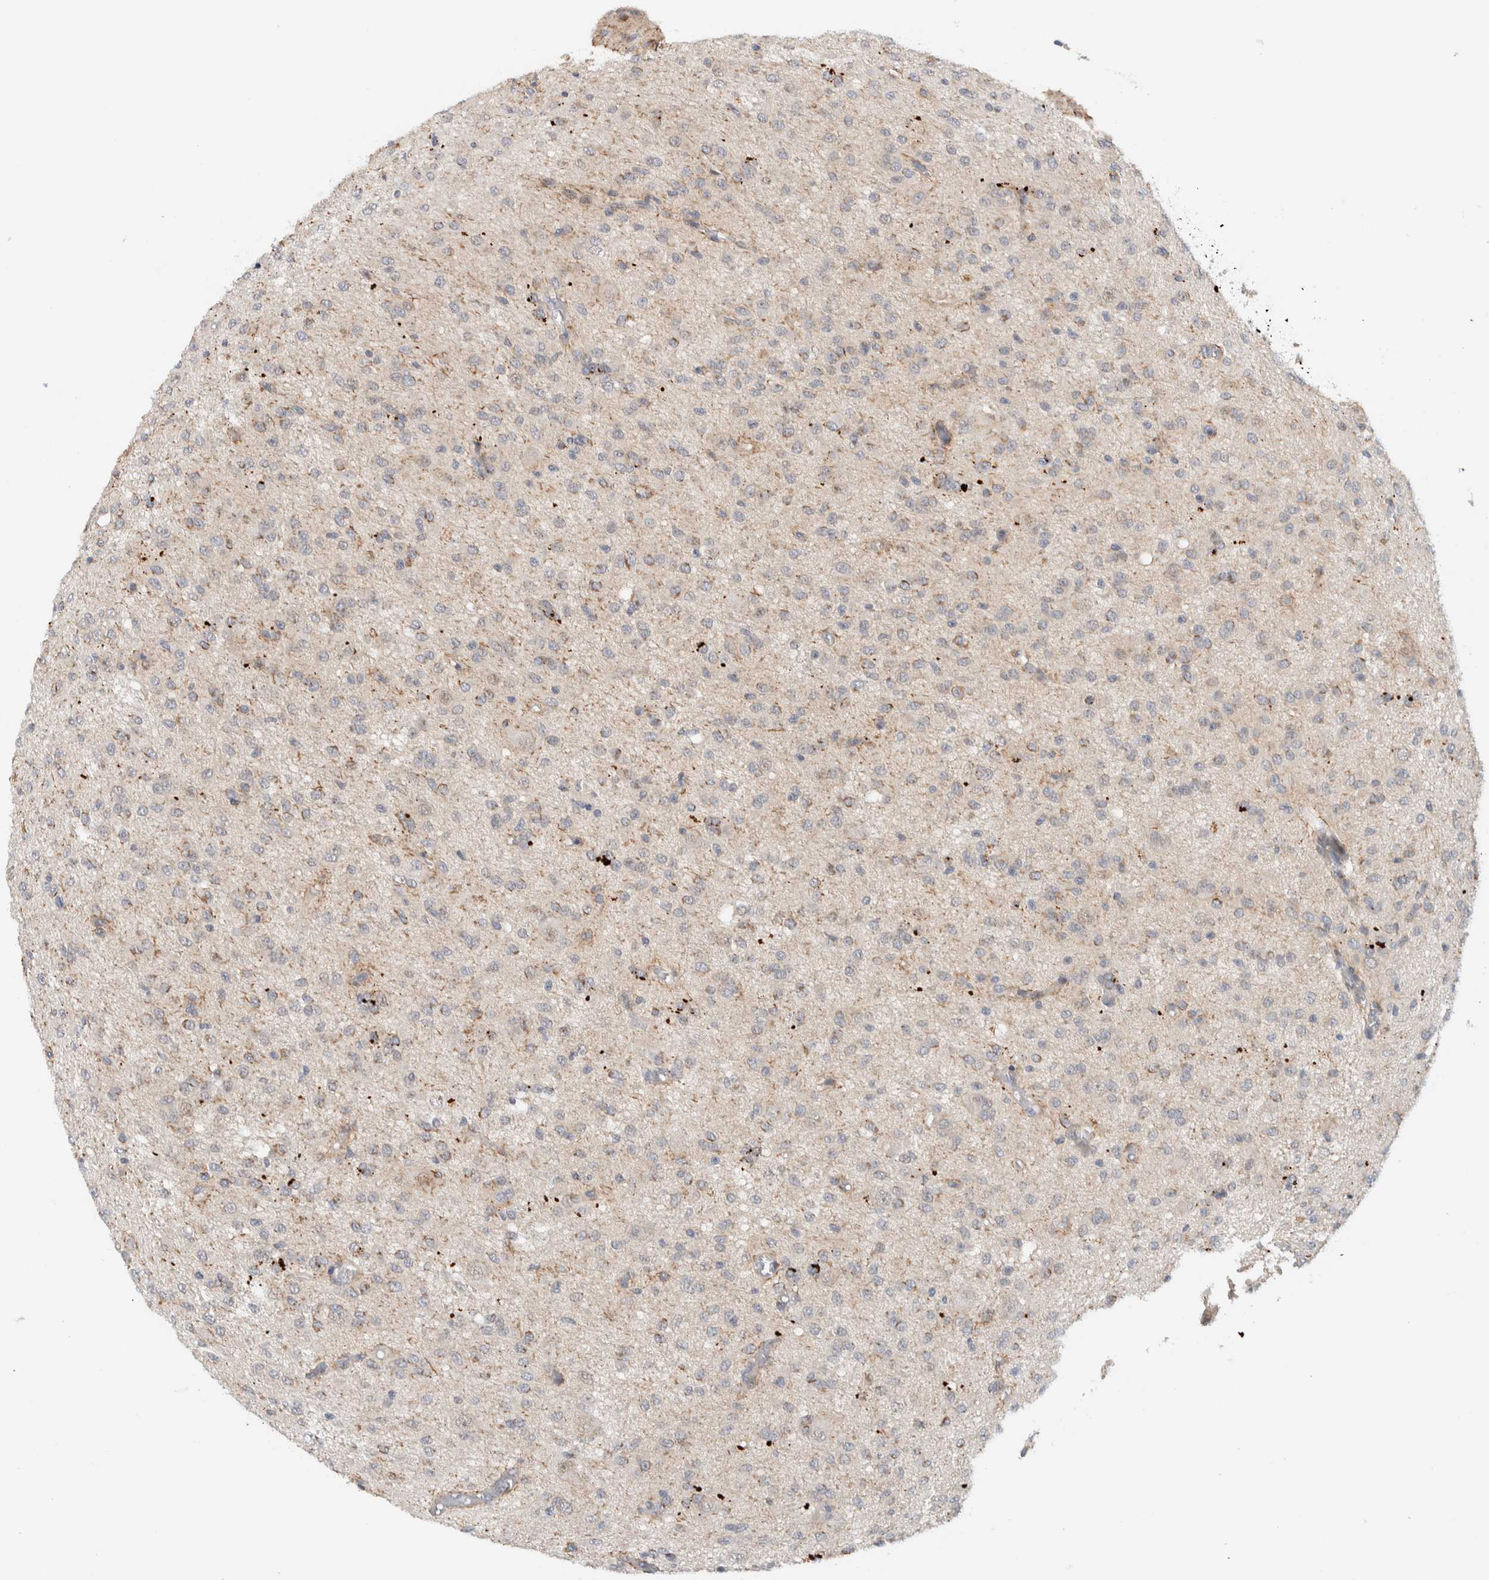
{"staining": {"intensity": "weak", "quantity": "<25%", "location": "cytoplasmic/membranous"}, "tissue": "glioma", "cell_type": "Tumor cells", "image_type": "cancer", "snomed": [{"axis": "morphology", "description": "Glioma, malignant, High grade"}, {"axis": "topography", "description": "Brain"}], "caption": "Tumor cells show no significant staining in glioma.", "gene": "NCR3LG1", "patient": {"sex": "female", "age": 59}}